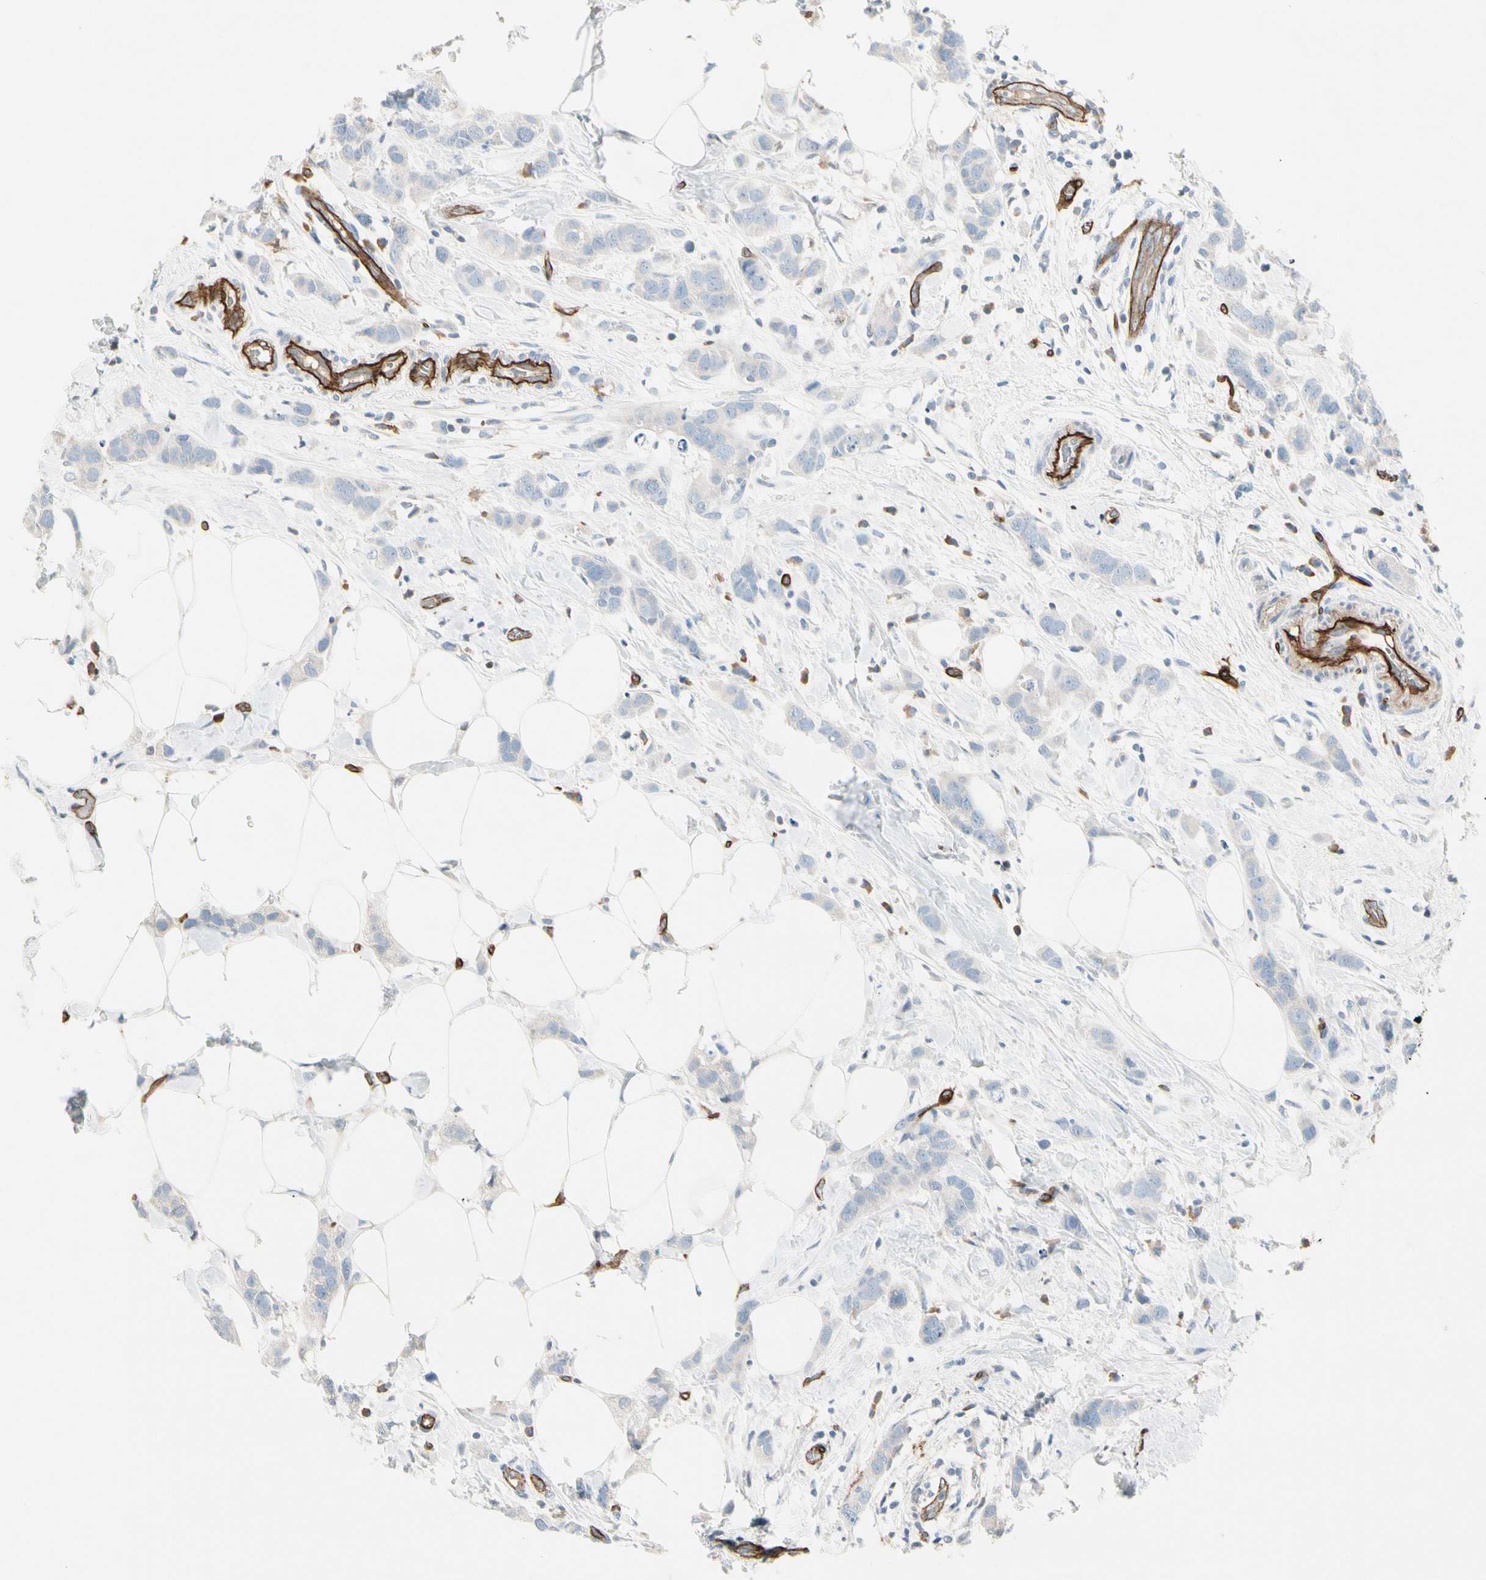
{"staining": {"intensity": "negative", "quantity": "none", "location": "none"}, "tissue": "breast cancer", "cell_type": "Tumor cells", "image_type": "cancer", "snomed": [{"axis": "morphology", "description": "Normal tissue, NOS"}, {"axis": "morphology", "description": "Duct carcinoma"}, {"axis": "topography", "description": "Breast"}], "caption": "High power microscopy micrograph of an IHC histopathology image of breast intraductal carcinoma, revealing no significant expression in tumor cells. The staining is performed using DAB (3,3'-diaminobenzidine) brown chromogen with nuclei counter-stained in using hematoxylin.", "gene": "CD93", "patient": {"sex": "female", "age": 50}}